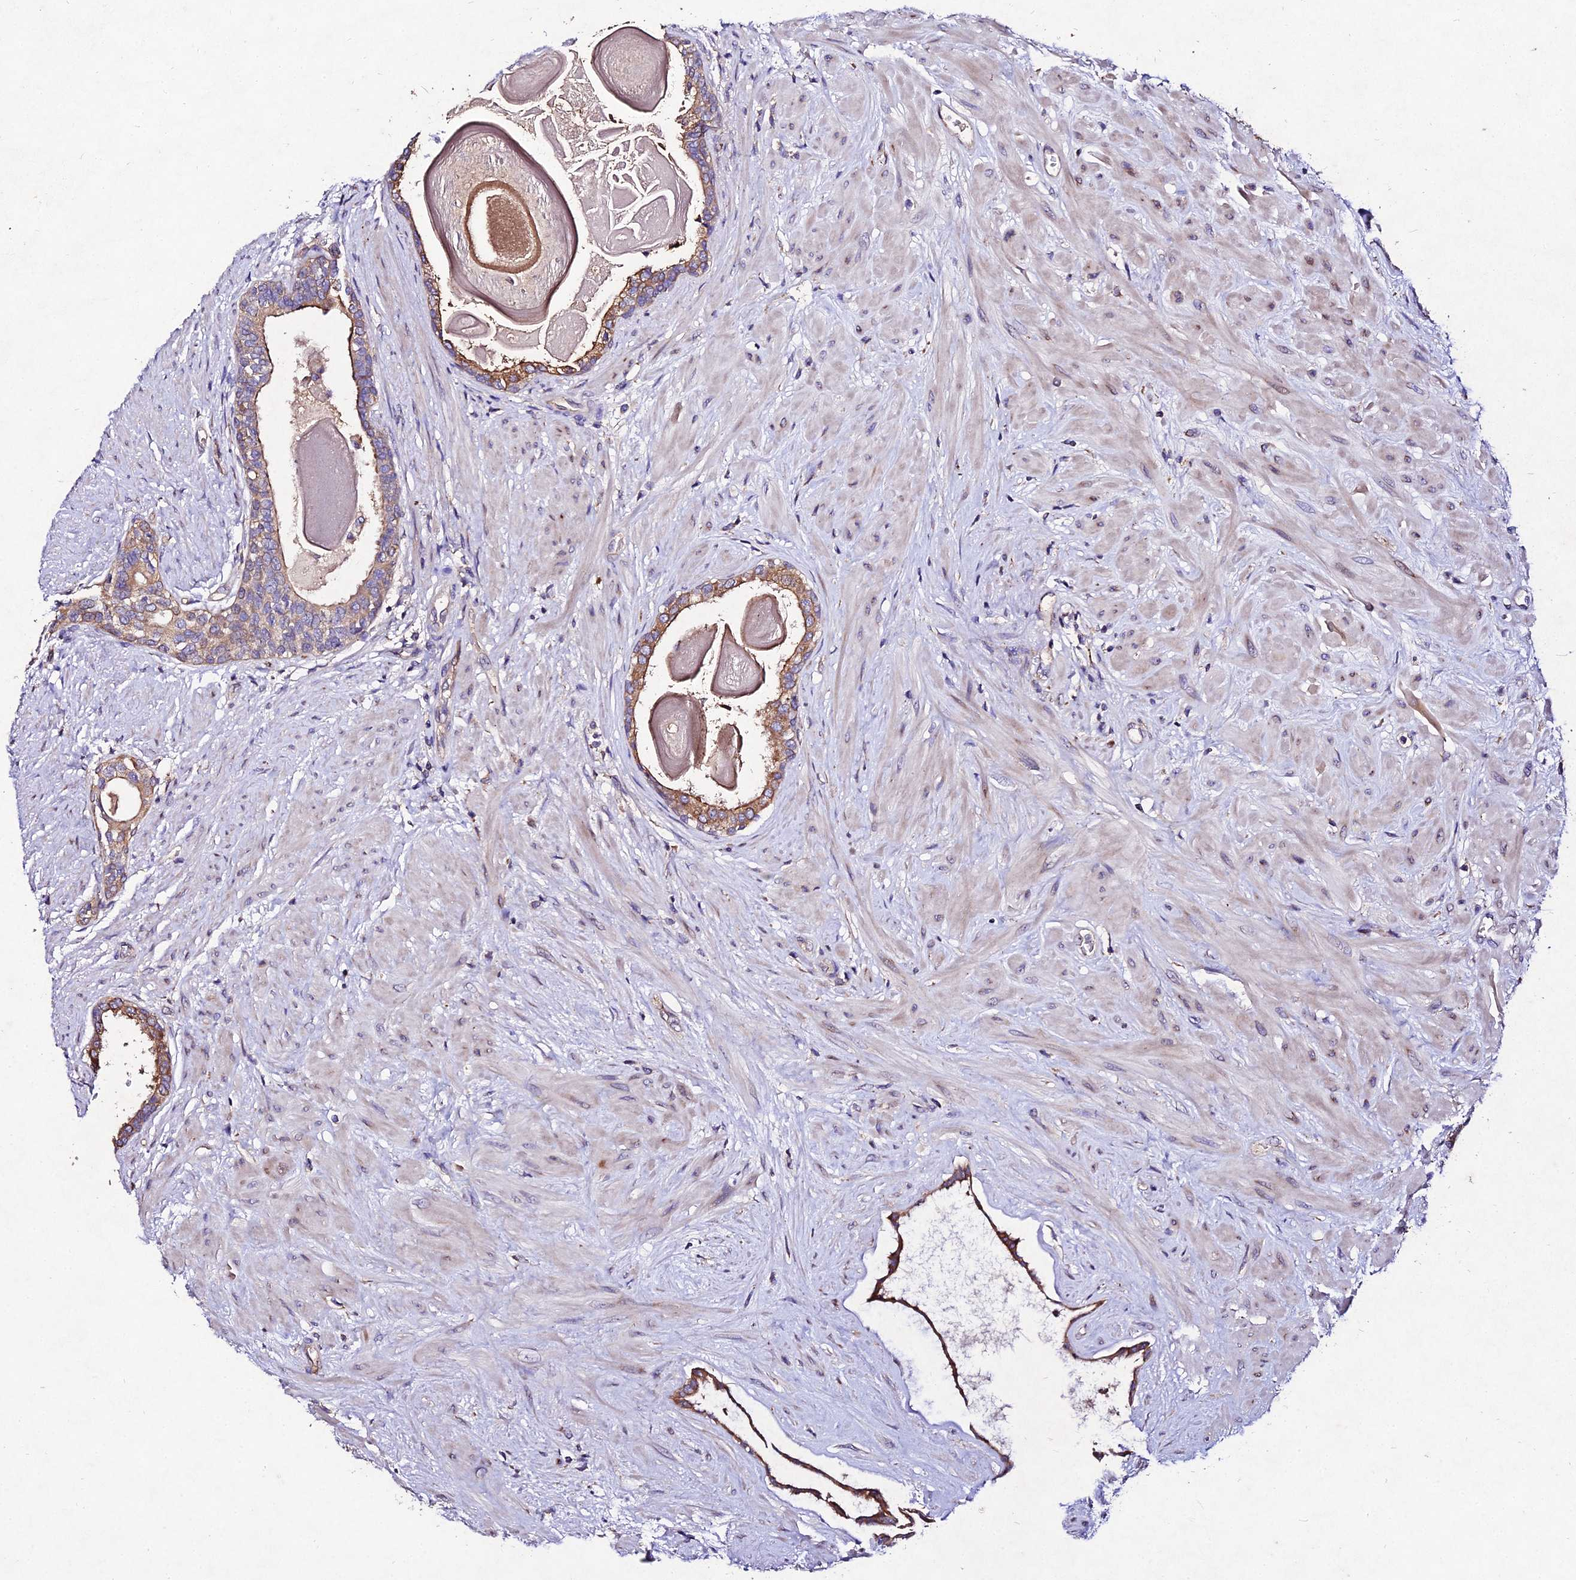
{"staining": {"intensity": "moderate", "quantity": ">75%", "location": "cytoplasmic/membranous"}, "tissue": "prostate", "cell_type": "Glandular cells", "image_type": "normal", "snomed": [{"axis": "morphology", "description": "Normal tissue, NOS"}, {"axis": "topography", "description": "Prostate"}], "caption": "The immunohistochemical stain highlights moderate cytoplasmic/membranous expression in glandular cells of normal prostate.", "gene": "AP3M1", "patient": {"sex": "male", "age": 57}}